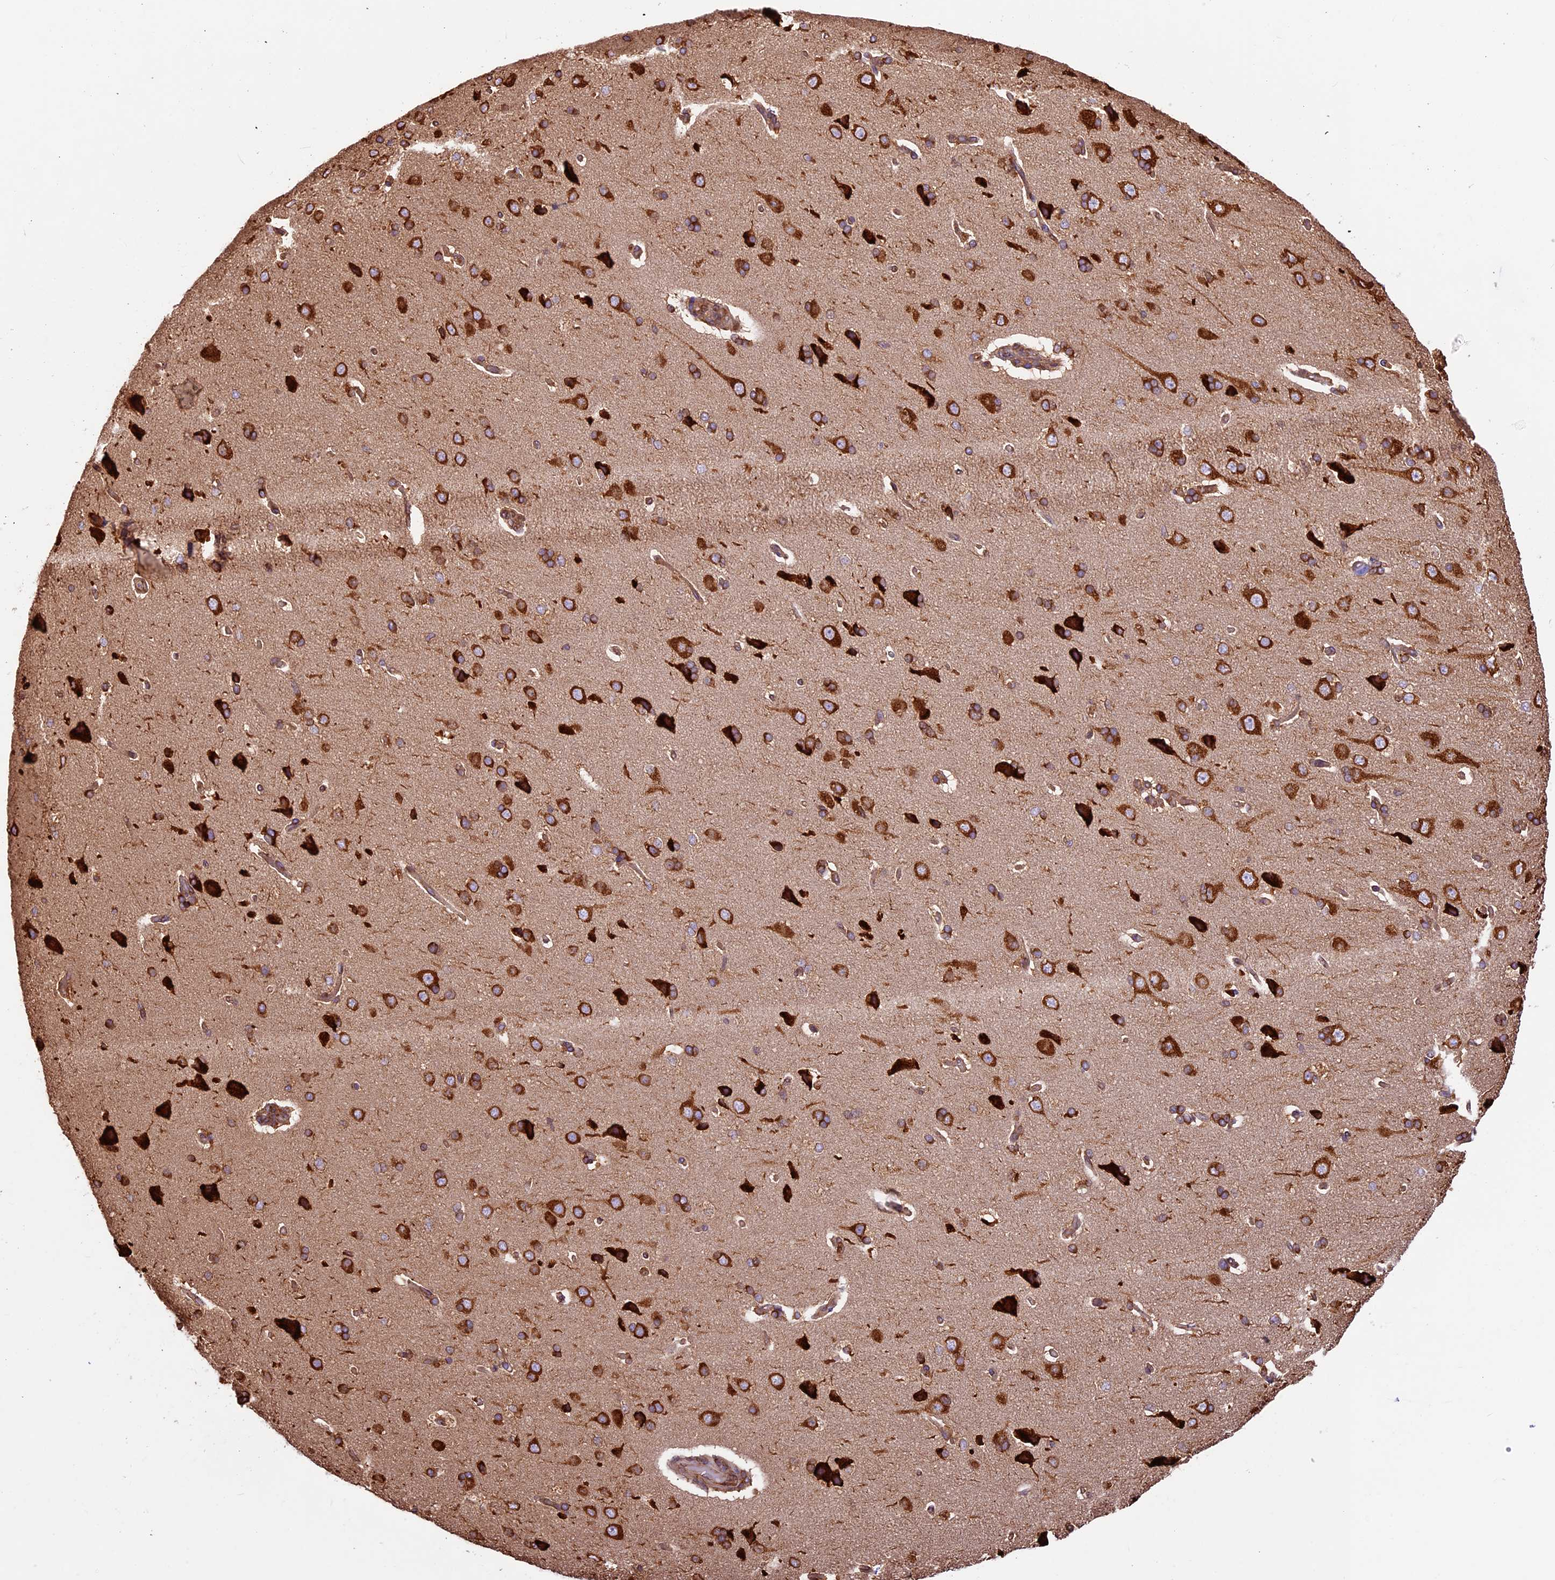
{"staining": {"intensity": "moderate", "quantity": ">75%", "location": "cytoplasmic/membranous"}, "tissue": "cerebral cortex", "cell_type": "Endothelial cells", "image_type": "normal", "snomed": [{"axis": "morphology", "description": "Normal tissue, NOS"}, {"axis": "topography", "description": "Cerebral cortex"}], "caption": "IHC histopathology image of normal cerebral cortex: human cerebral cortex stained using IHC displays medium levels of moderate protein expression localized specifically in the cytoplasmic/membranous of endothelial cells, appearing as a cytoplasmic/membranous brown color.", "gene": "KARS1", "patient": {"sex": "male", "age": 62}}